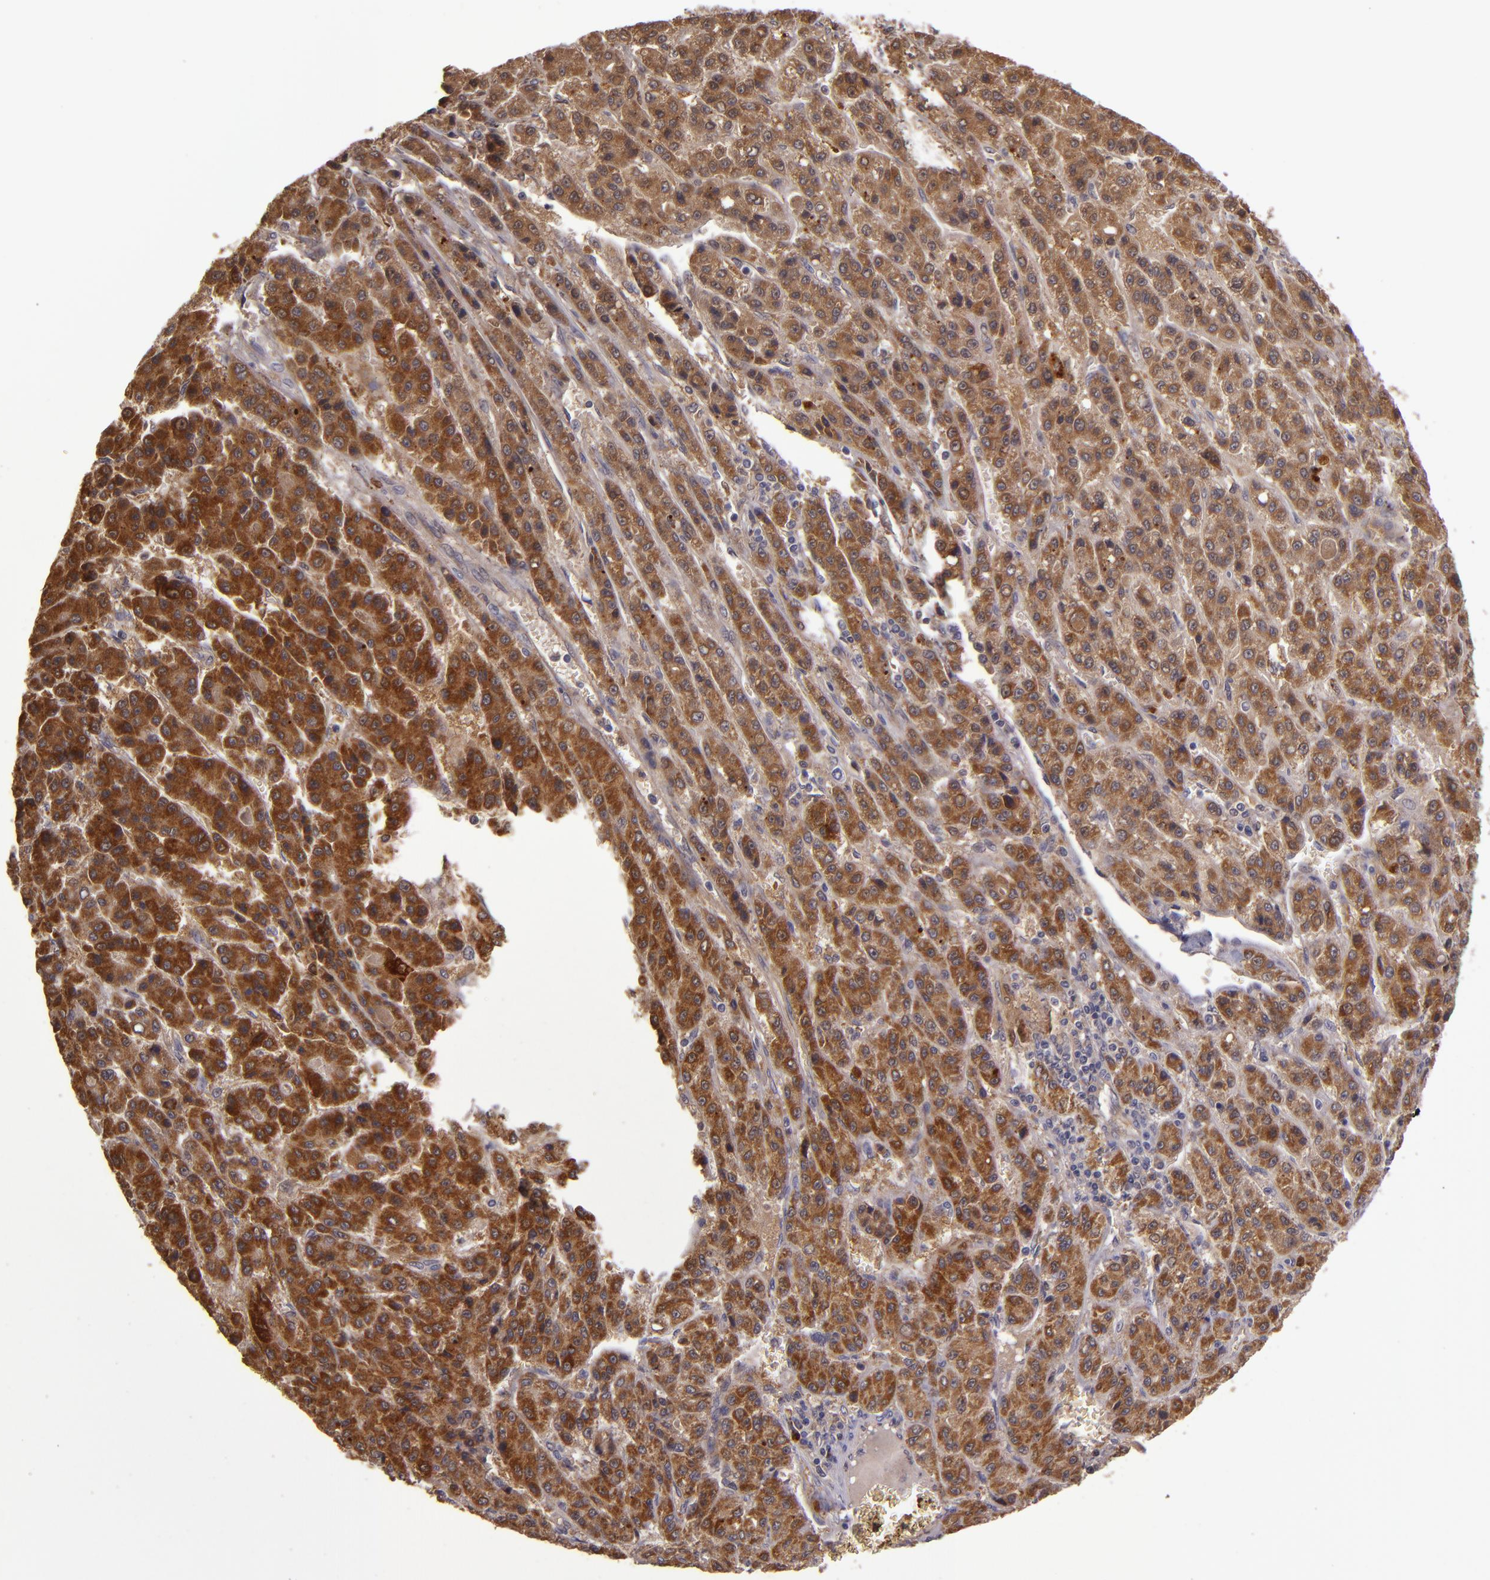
{"staining": {"intensity": "strong", "quantity": ">75%", "location": "cytoplasmic/membranous"}, "tissue": "liver cancer", "cell_type": "Tumor cells", "image_type": "cancer", "snomed": [{"axis": "morphology", "description": "Carcinoma, Hepatocellular, NOS"}, {"axis": "topography", "description": "Liver"}], "caption": "Protein staining of liver cancer (hepatocellular carcinoma) tissue exhibits strong cytoplasmic/membranous positivity in about >75% of tumor cells.", "gene": "FHIT", "patient": {"sex": "male", "age": 70}}